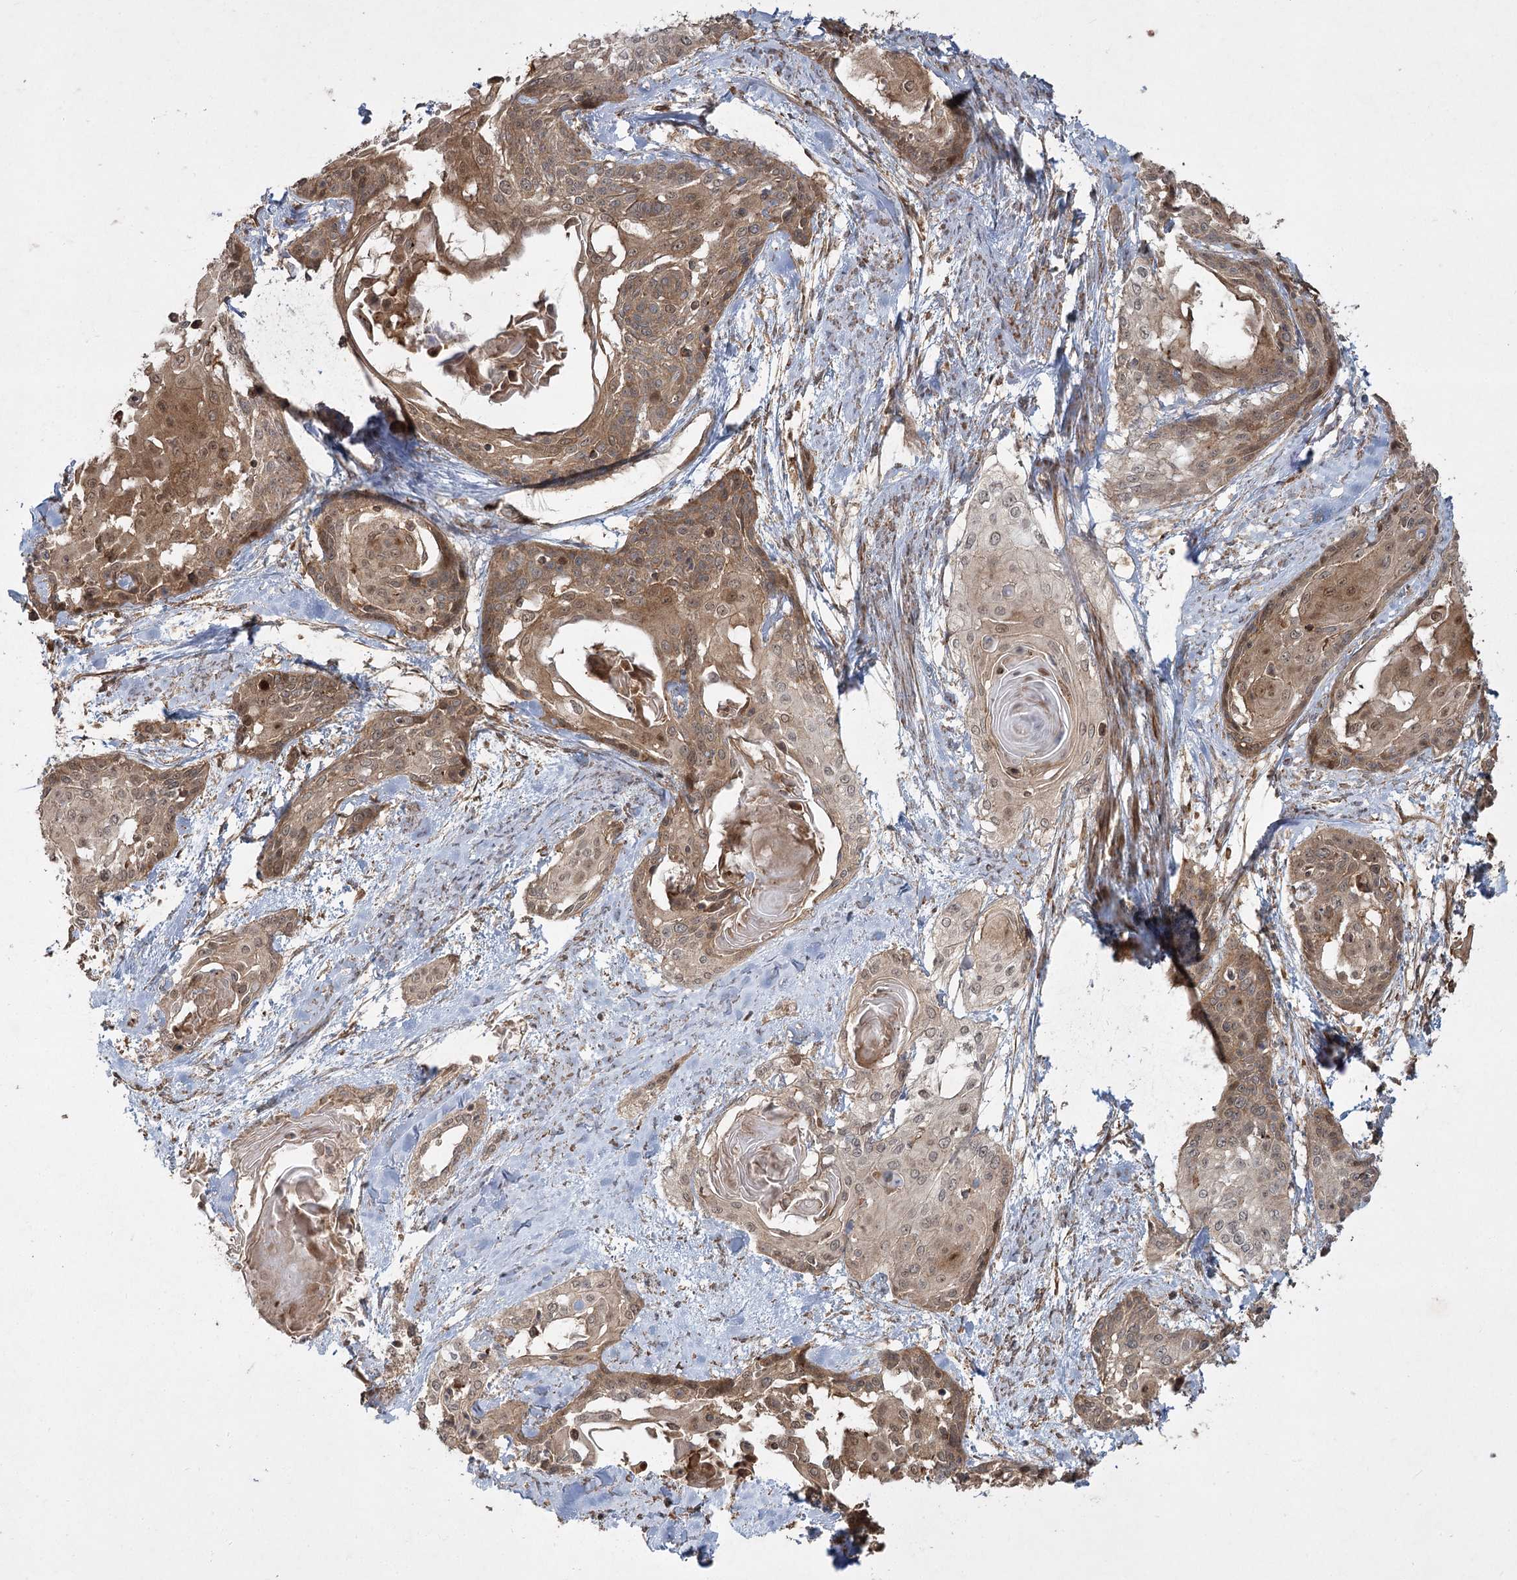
{"staining": {"intensity": "moderate", "quantity": ">75%", "location": "cytoplasmic/membranous,nuclear"}, "tissue": "cervical cancer", "cell_type": "Tumor cells", "image_type": "cancer", "snomed": [{"axis": "morphology", "description": "Squamous cell carcinoma, NOS"}, {"axis": "topography", "description": "Cervix"}], "caption": "The image exhibits a brown stain indicating the presence of a protein in the cytoplasmic/membranous and nuclear of tumor cells in squamous cell carcinoma (cervical).", "gene": "CPLANE1", "patient": {"sex": "female", "age": 57}}